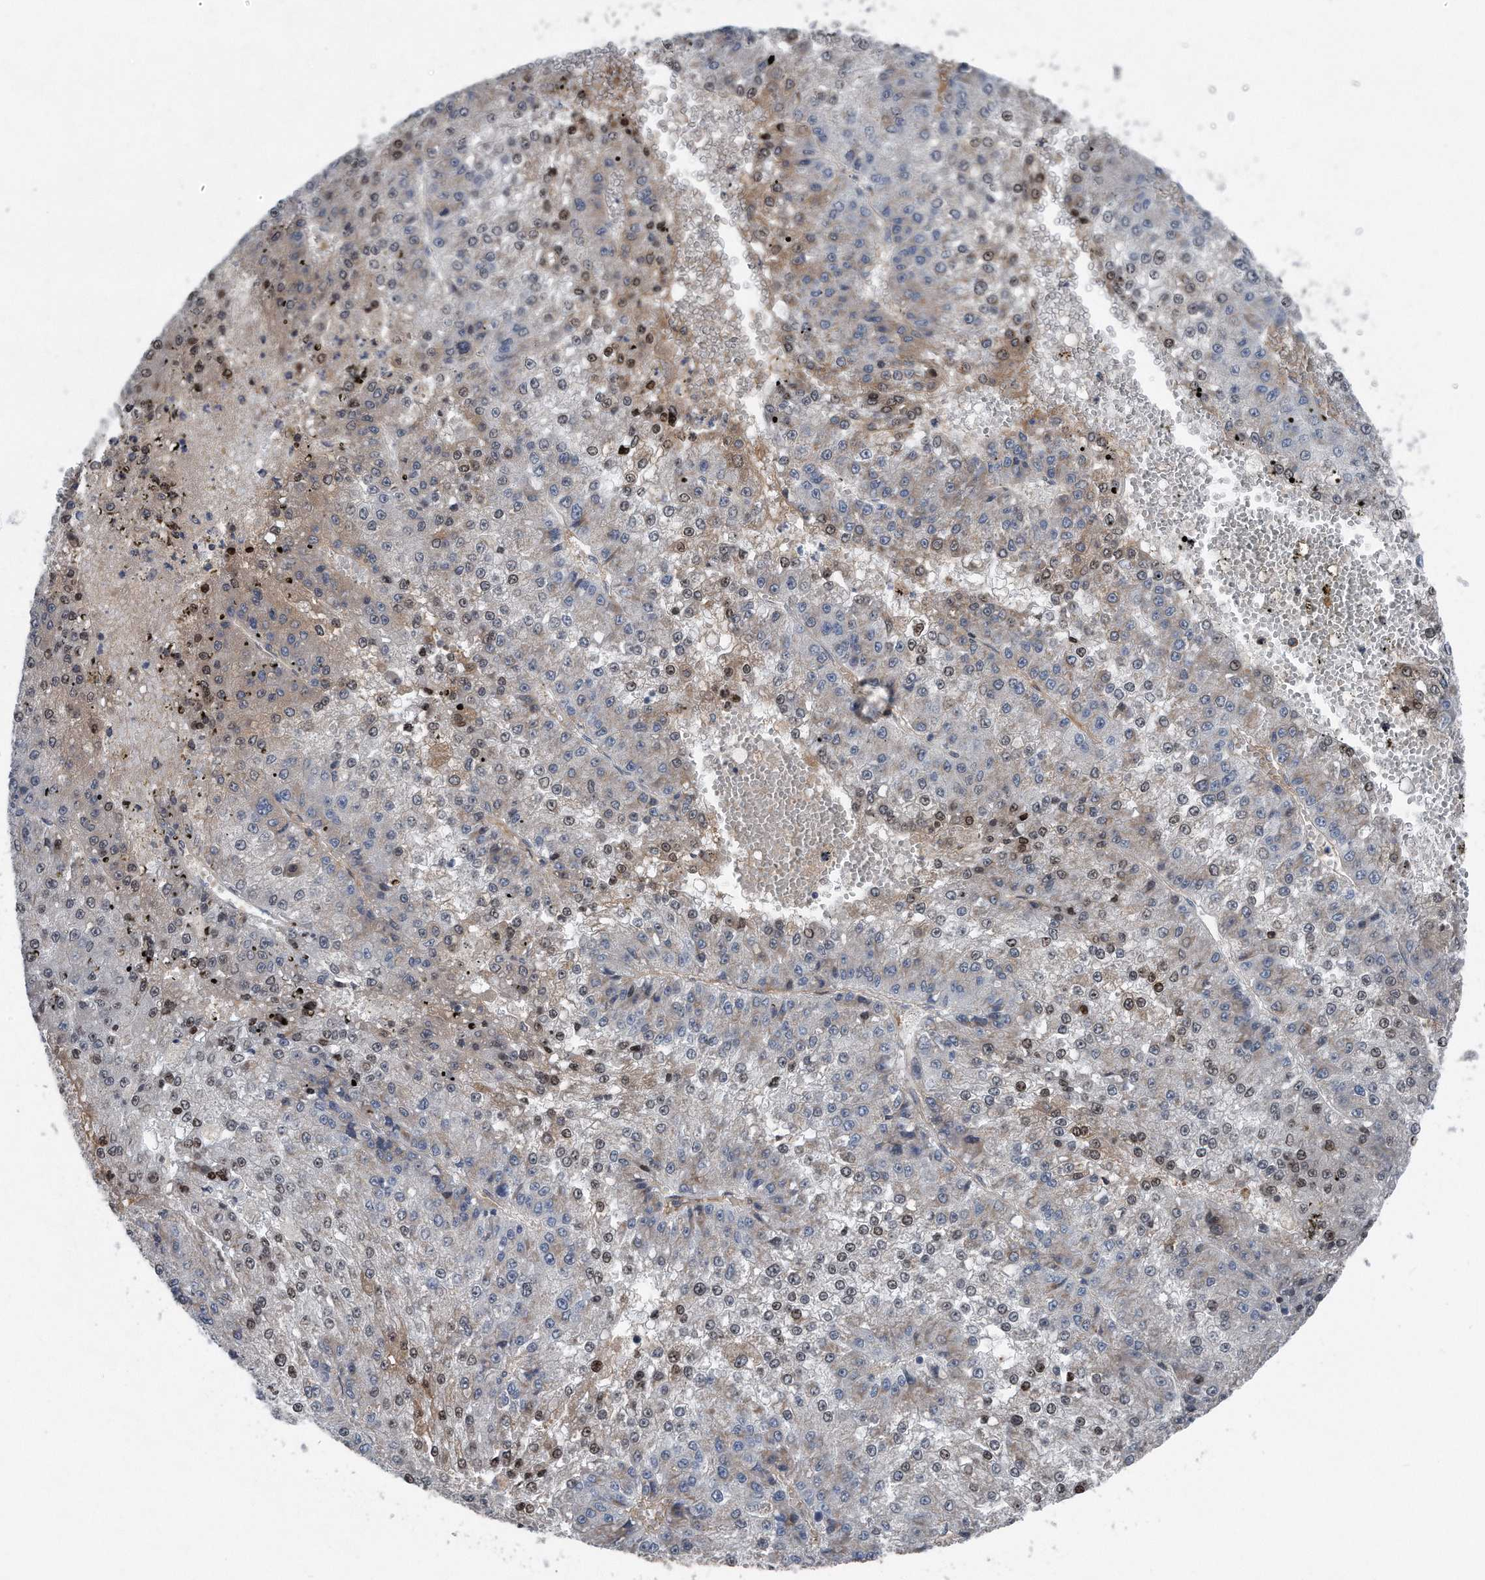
{"staining": {"intensity": "moderate", "quantity": "25%-75%", "location": "nuclear"}, "tissue": "liver cancer", "cell_type": "Tumor cells", "image_type": "cancer", "snomed": [{"axis": "morphology", "description": "Carcinoma, Hepatocellular, NOS"}, {"axis": "topography", "description": "Liver"}], "caption": "Immunohistochemistry (IHC) staining of liver cancer (hepatocellular carcinoma), which displays medium levels of moderate nuclear expression in about 25%-75% of tumor cells indicating moderate nuclear protein expression. The staining was performed using DAB (brown) for protein detection and nuclei were counterstained in hematoxylin (blue).", "gene": "DST", "patient": {"sex": "female", "age": 73}}